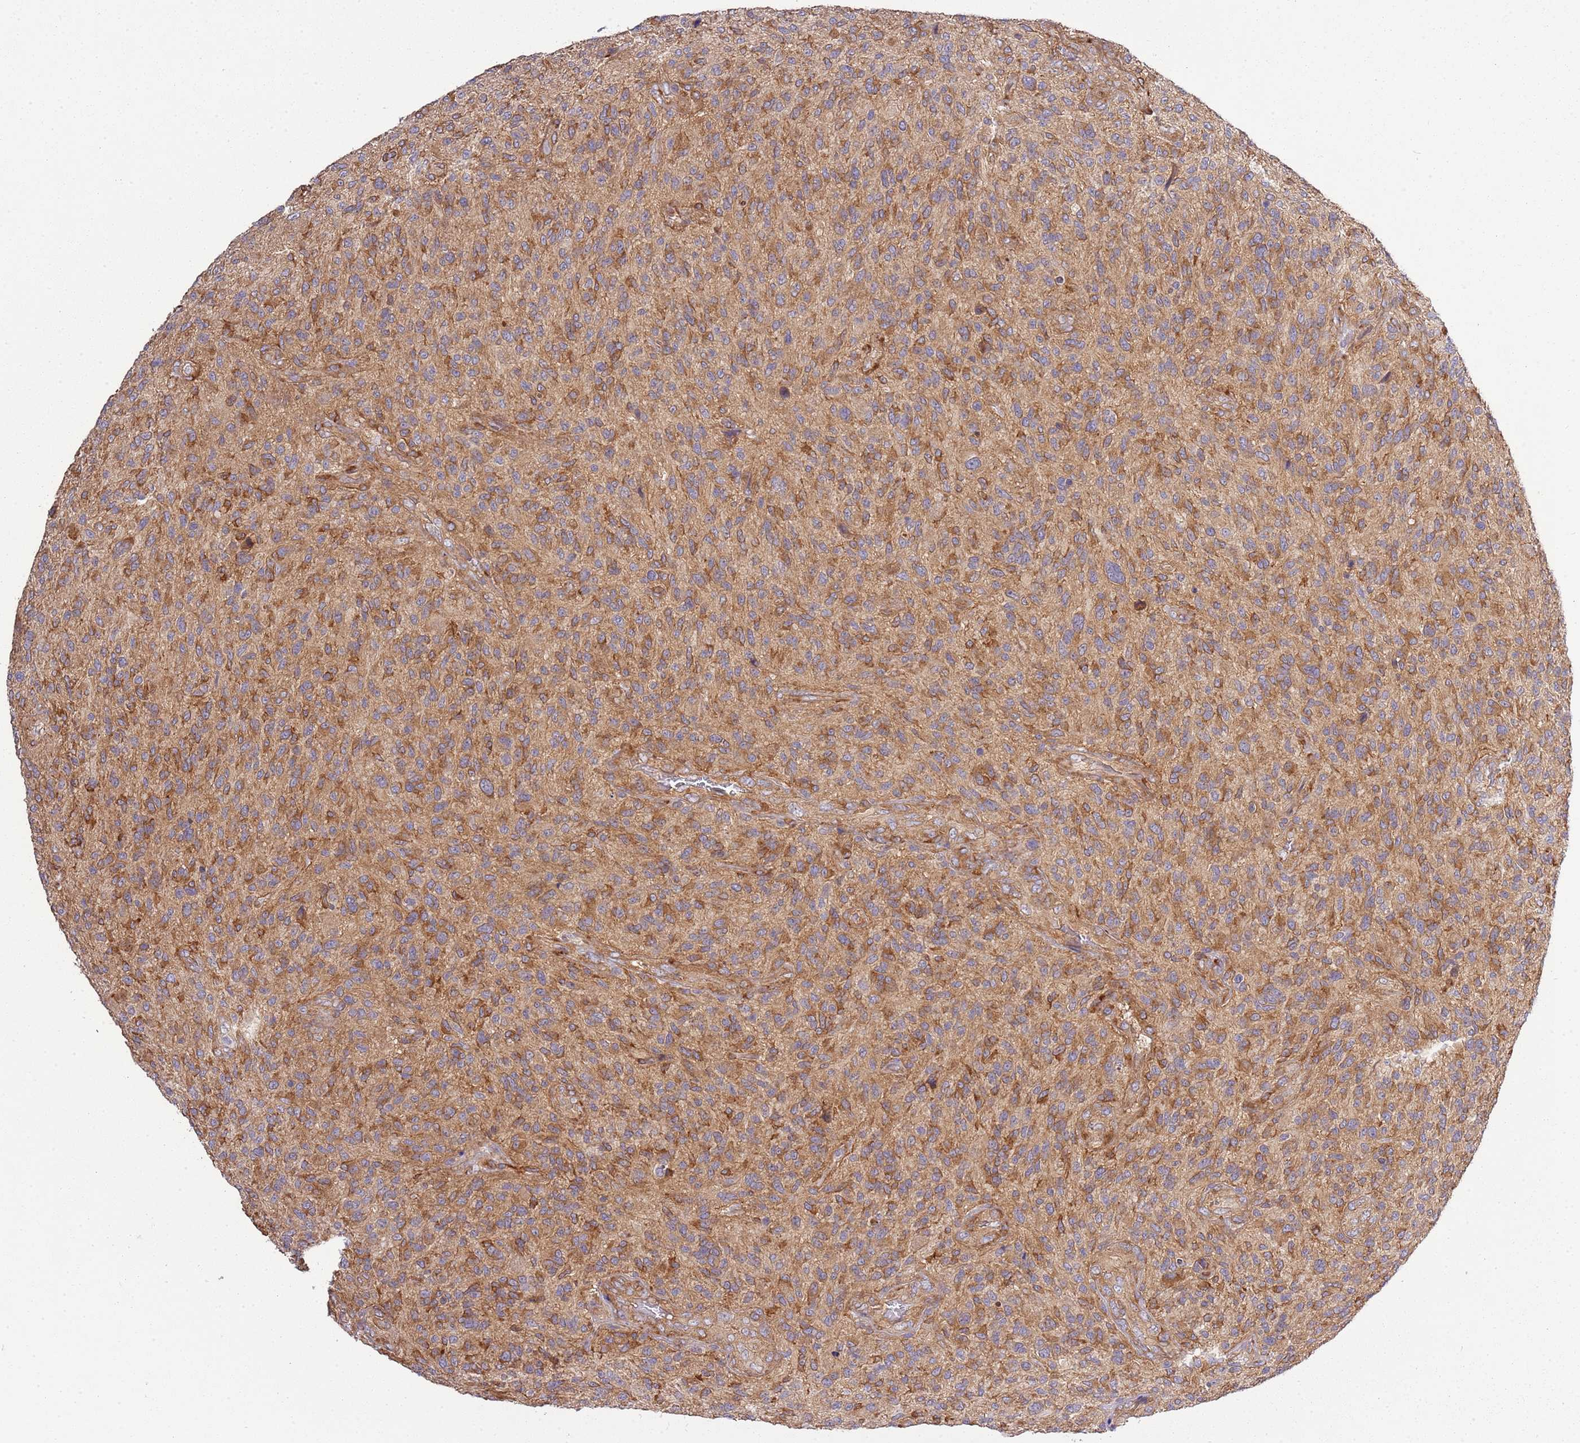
{"staining": {"intensity": "moderate", "quantity": ">75%", "location": "cytoplasmic/membranous"}, "tissue": "glioma", "cell_type": "Tumor cells", "image_type": "cancer", "snomed": [{"axis": "morphology", "description": "Glioma, malignant, High grade"}, {"axis": "topography", "description": "Brain"}], "caption": "This is a histology image of immunohistochemistry staining of high-grade glioma (malignant), which shows moderate expression in the cytoplasmic/membranous of tumor cells.", "gene": "GNL1", "patient": {"sex": "male", "age": 47}}